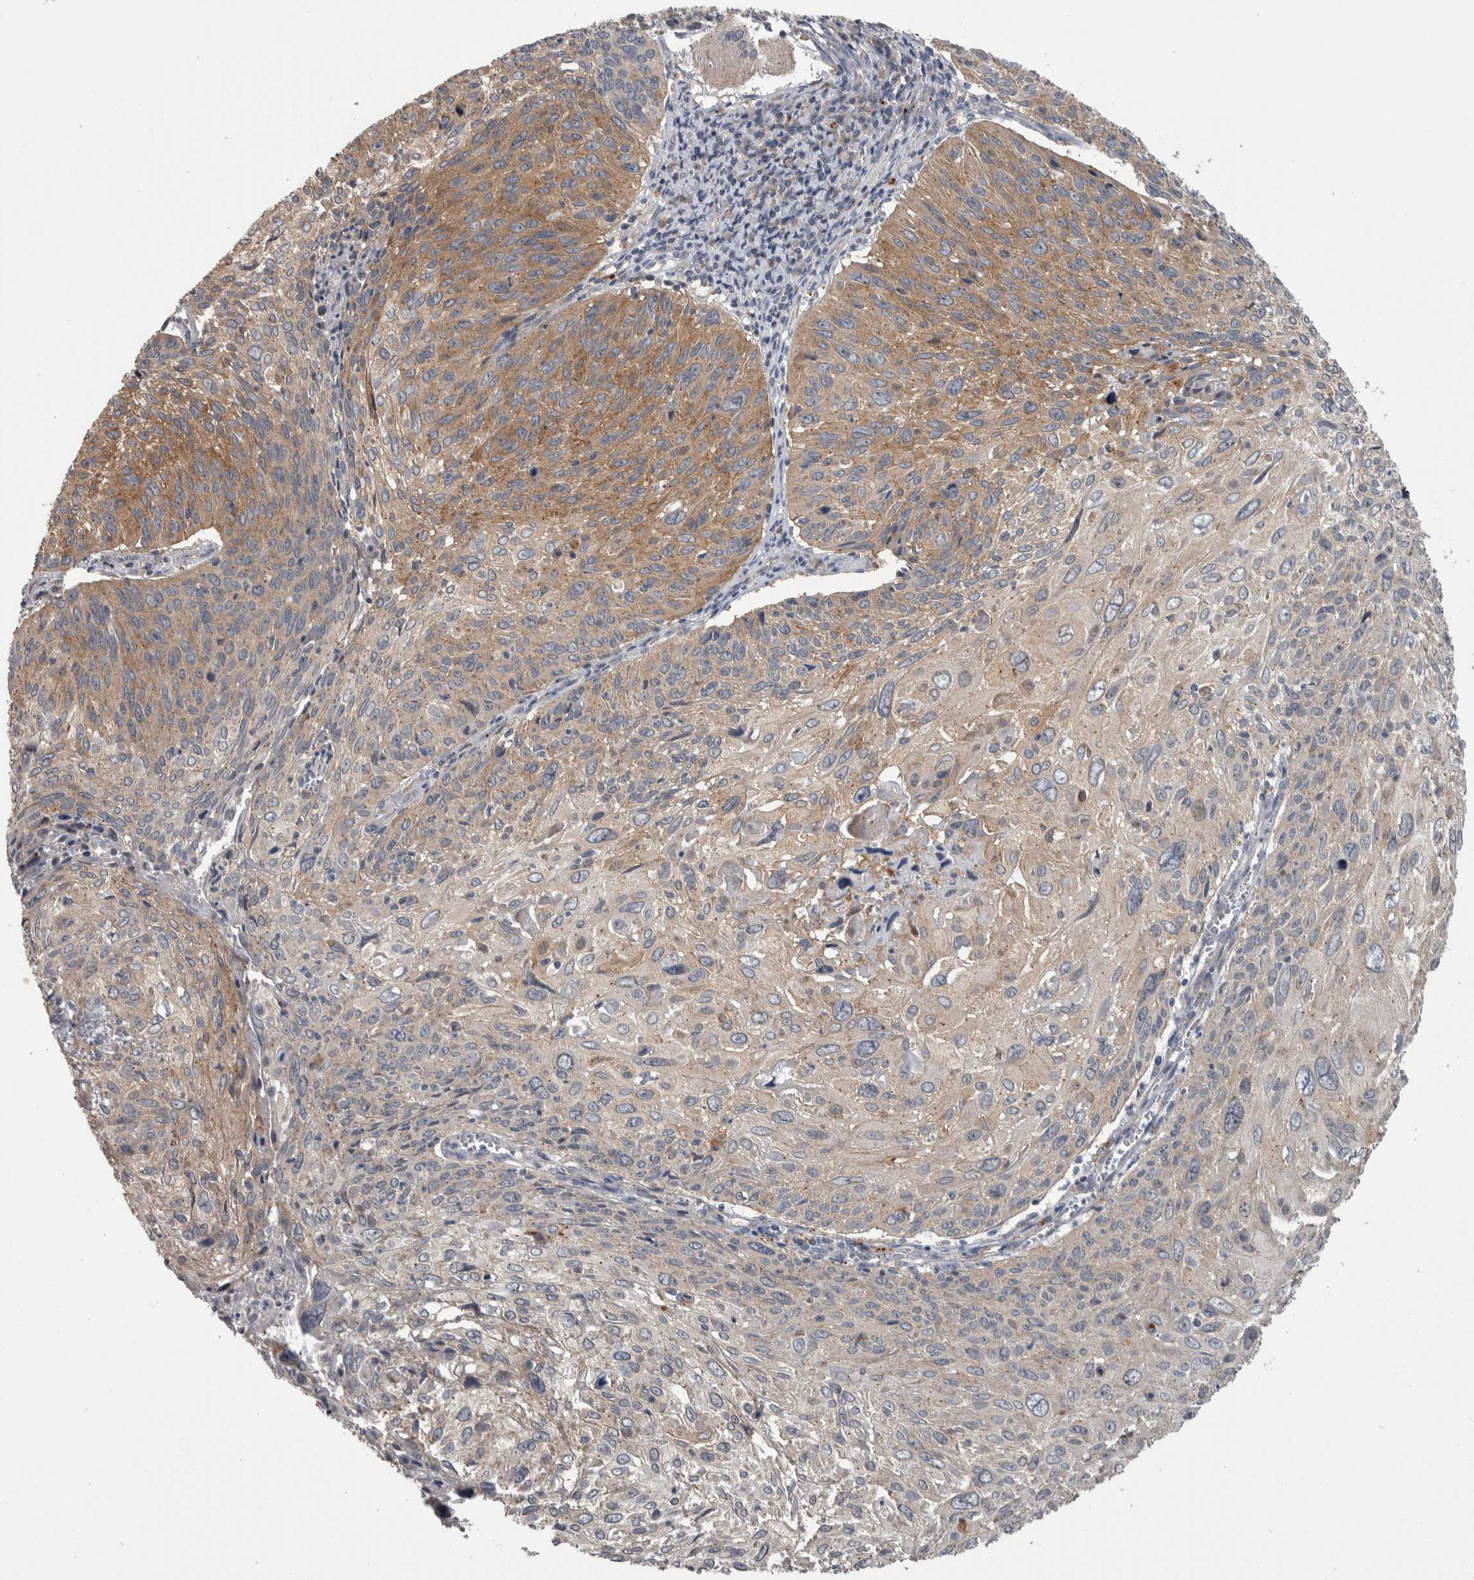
{"staining": {"intensity": "moderate", "quantity": "<25%", "location": "cytoplasmic/membranous"}, "tissue": "cervical cancer", "cell_type": "Tumor cells", "image_type": "cancer", "snomed": [{"axis": "morphology", "description": "Squamous cell carcinoma, NOS"}, {"axis": "topography", "description": "Cervix"}], "caption": "Approximately <25% of tumor cells in human cervical cancer demonstrate moderate cytoplasmic/membranous protein positivity as visualized by brown immunohistochemical staining.", "gene": "FAM83G", "patient": {"sex": "female", "age": 51}}